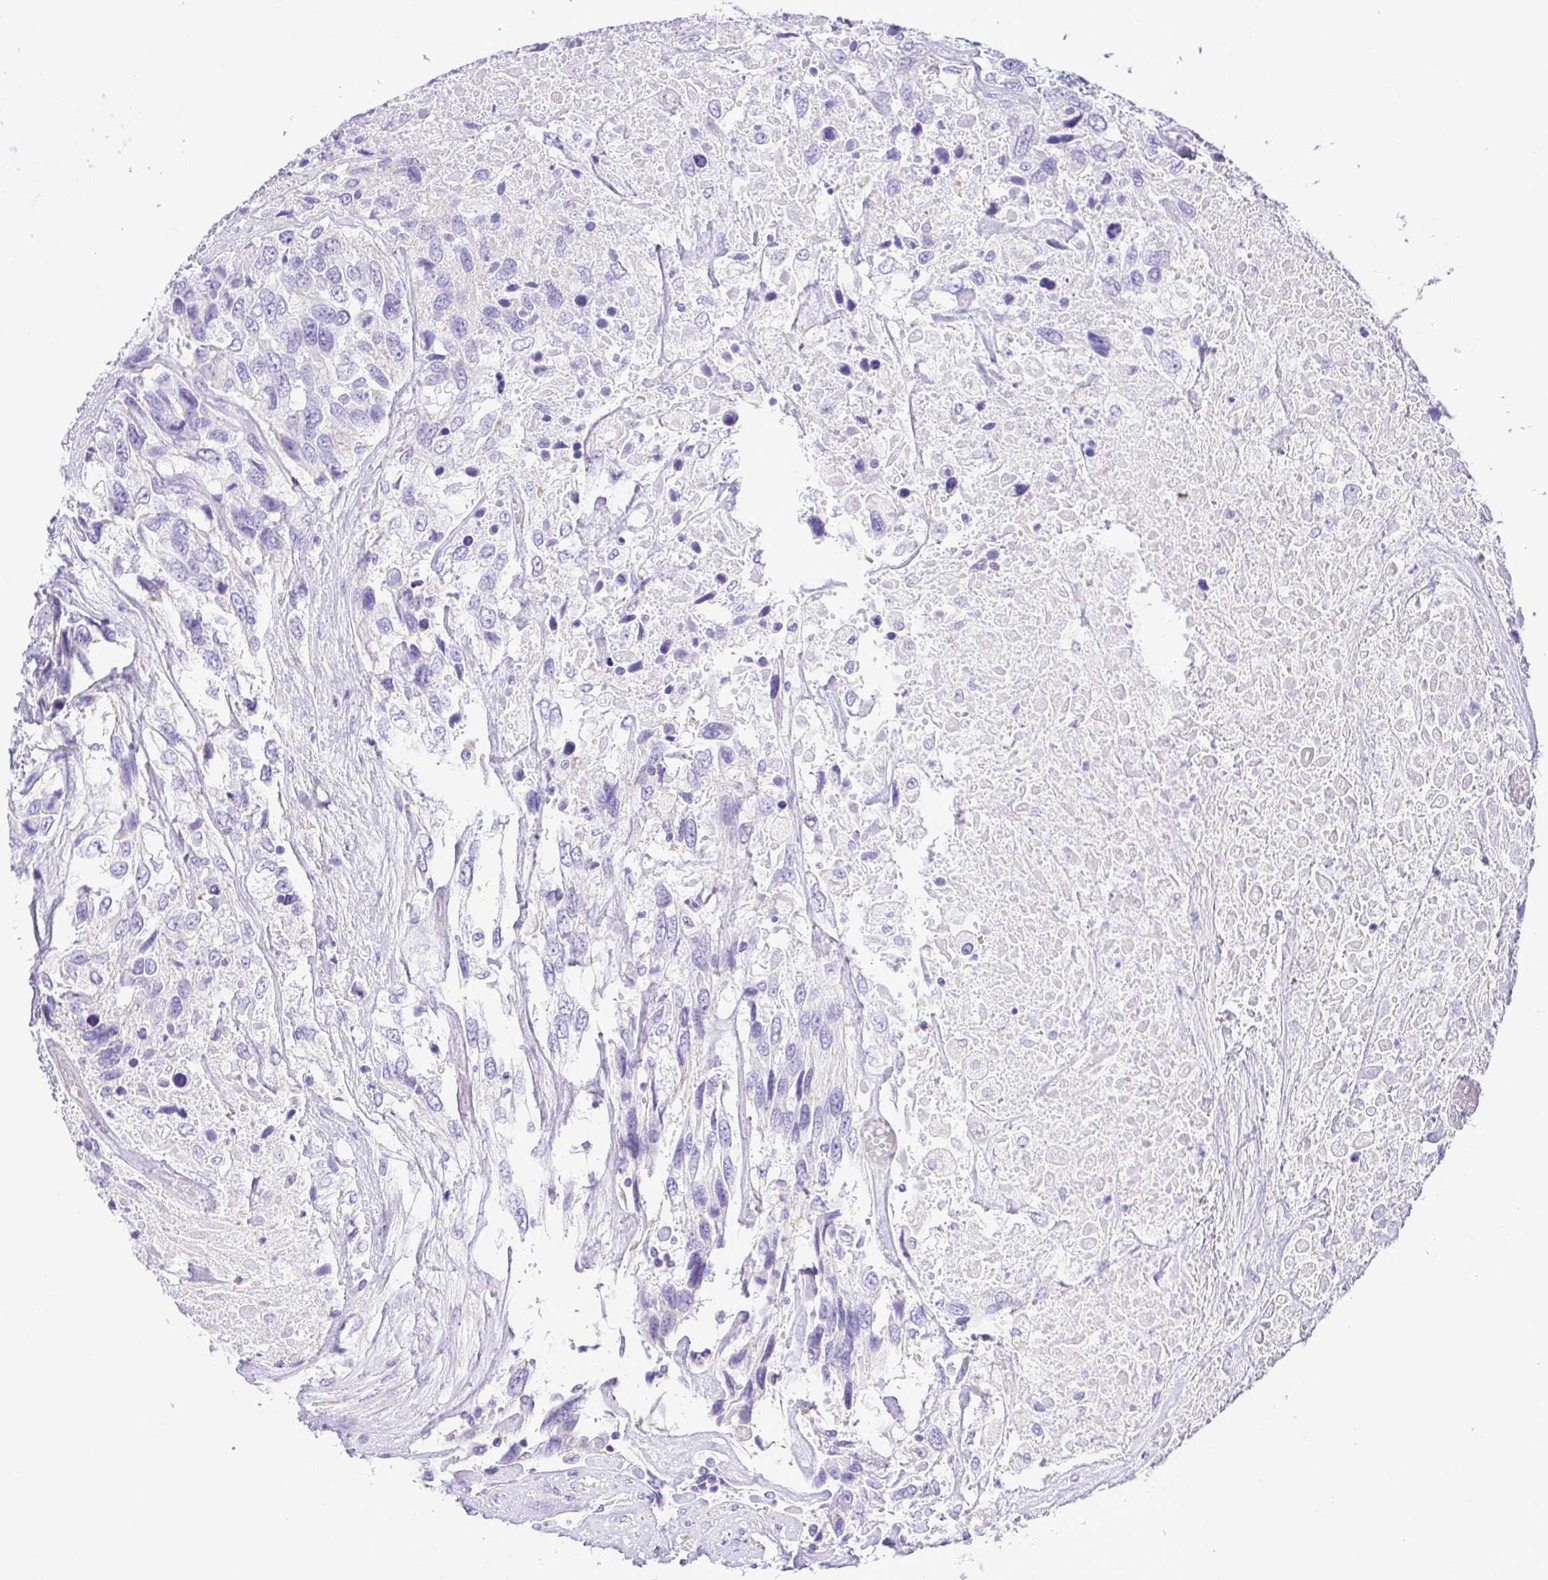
{"staining": {"intensity": "negative", "quantity": "none", "location": "none"}, "tissue": "urothelial cancer", "cell_type": "Tumor cells", "image_type": "cancer", "snomed": [{"axis": "morphology", "description": "Urothelial carcinoma, High grade"}, {"axis": "topography", "description": "Urinary bladder"}], "caption": "Tumor cells show no significant protein expression in urothelial carcinoma (high-grade). (DAB (3,3'-diaminobenzidine) IHC with hematoxylin counter stain).", "gene": "GPR182", "patient": {"sex": "female", "age": 70}}